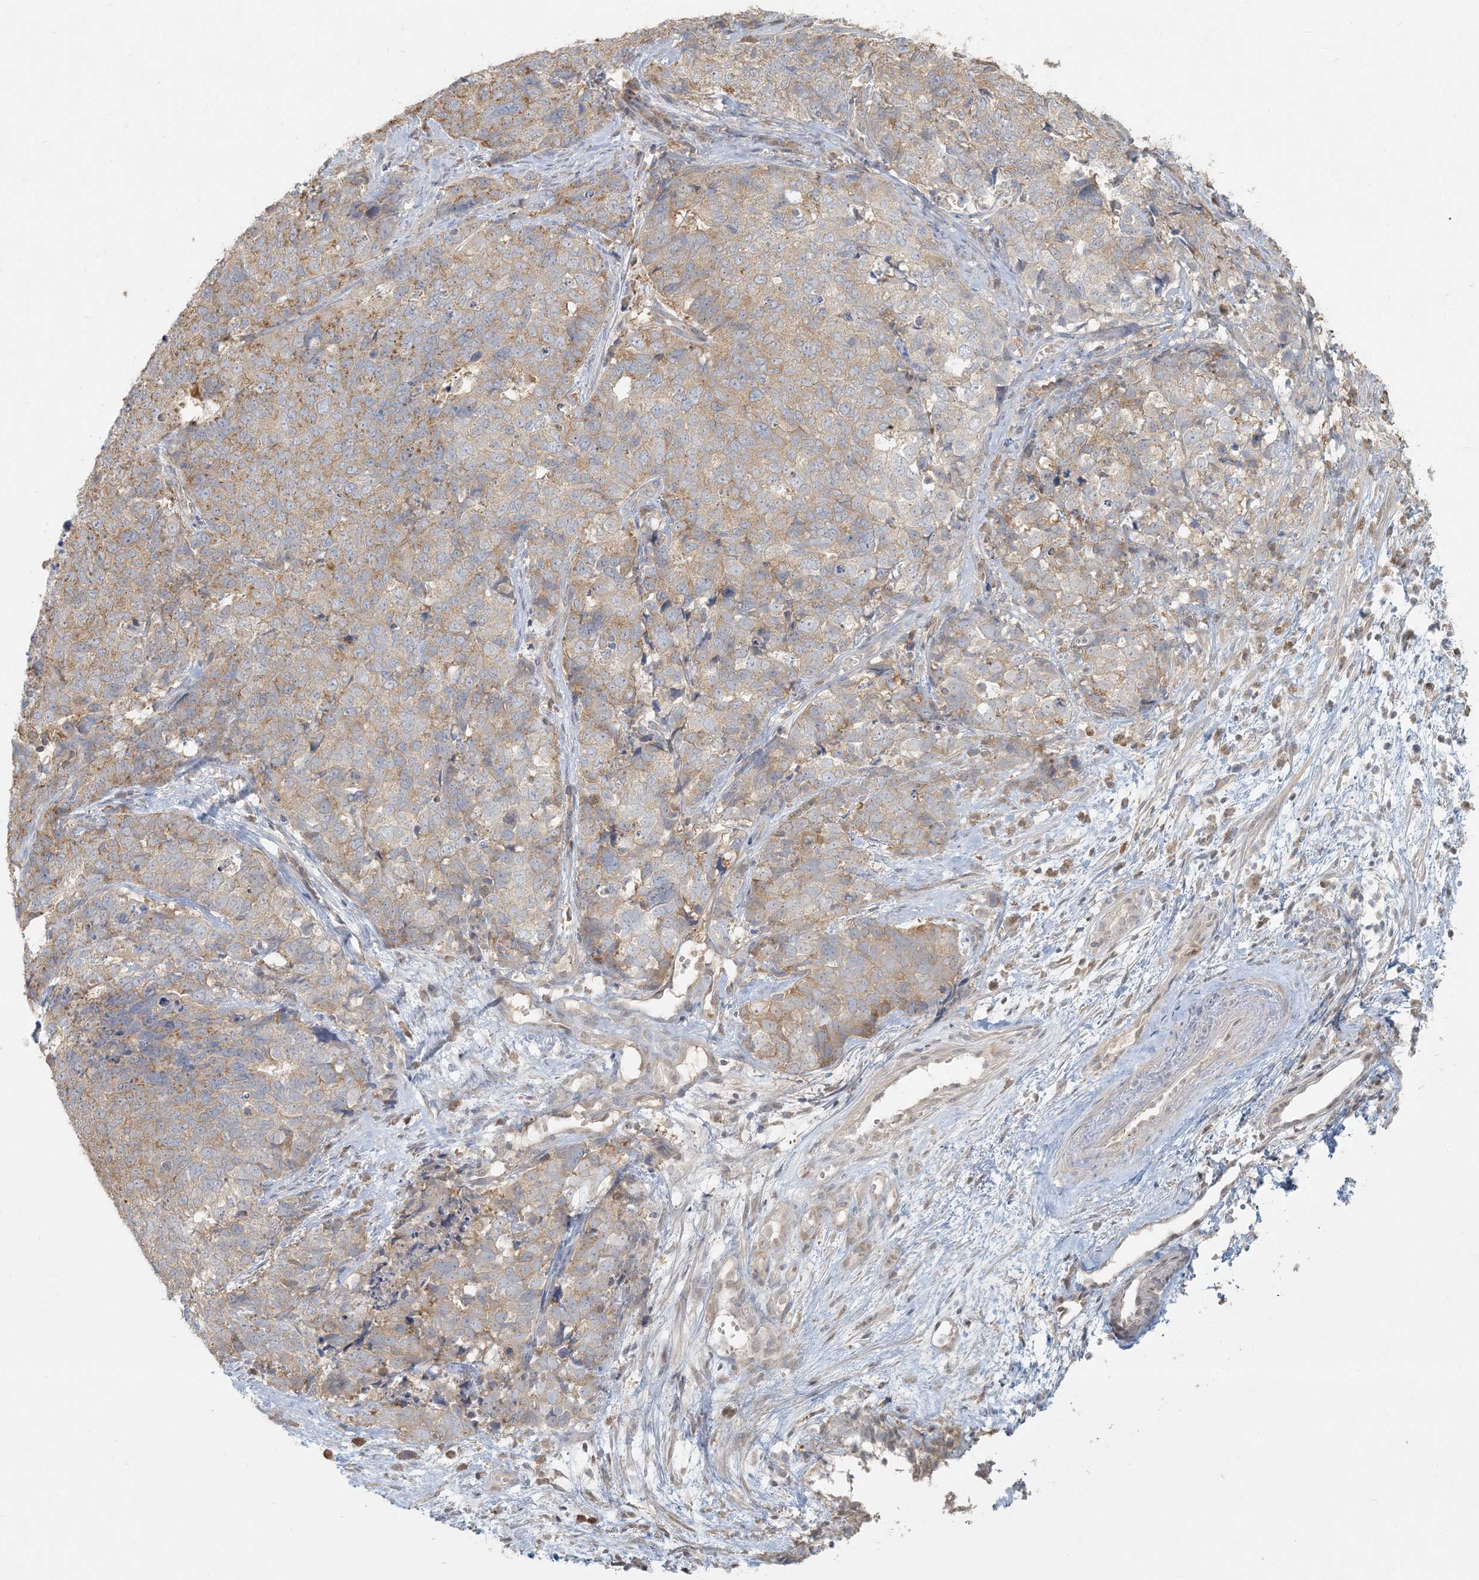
{"staining": {"intensity": "weak", "quantity": ">75%", "location": "cytoplasmic/membranous"}, "tissue": "cervical cancer", "cell_type": "Tumor cells", "image_type": "cancer", "snomed": [{"axis": "morphology", "description": "Squamous cell carcinoma, NOS"}, {"axis": "topography", "description": "Cervix"}], "caption": "Protein staining of squamous cell carcinoma (cervical) tissue shows weak cytoplasmic/membranous positivity in about >75% of tumor cells. The protein of interest is shown in brown color, while the nuclei are stained blue.", "gene": "HACL1", "patient": {"sex": "female", "age": 63}}